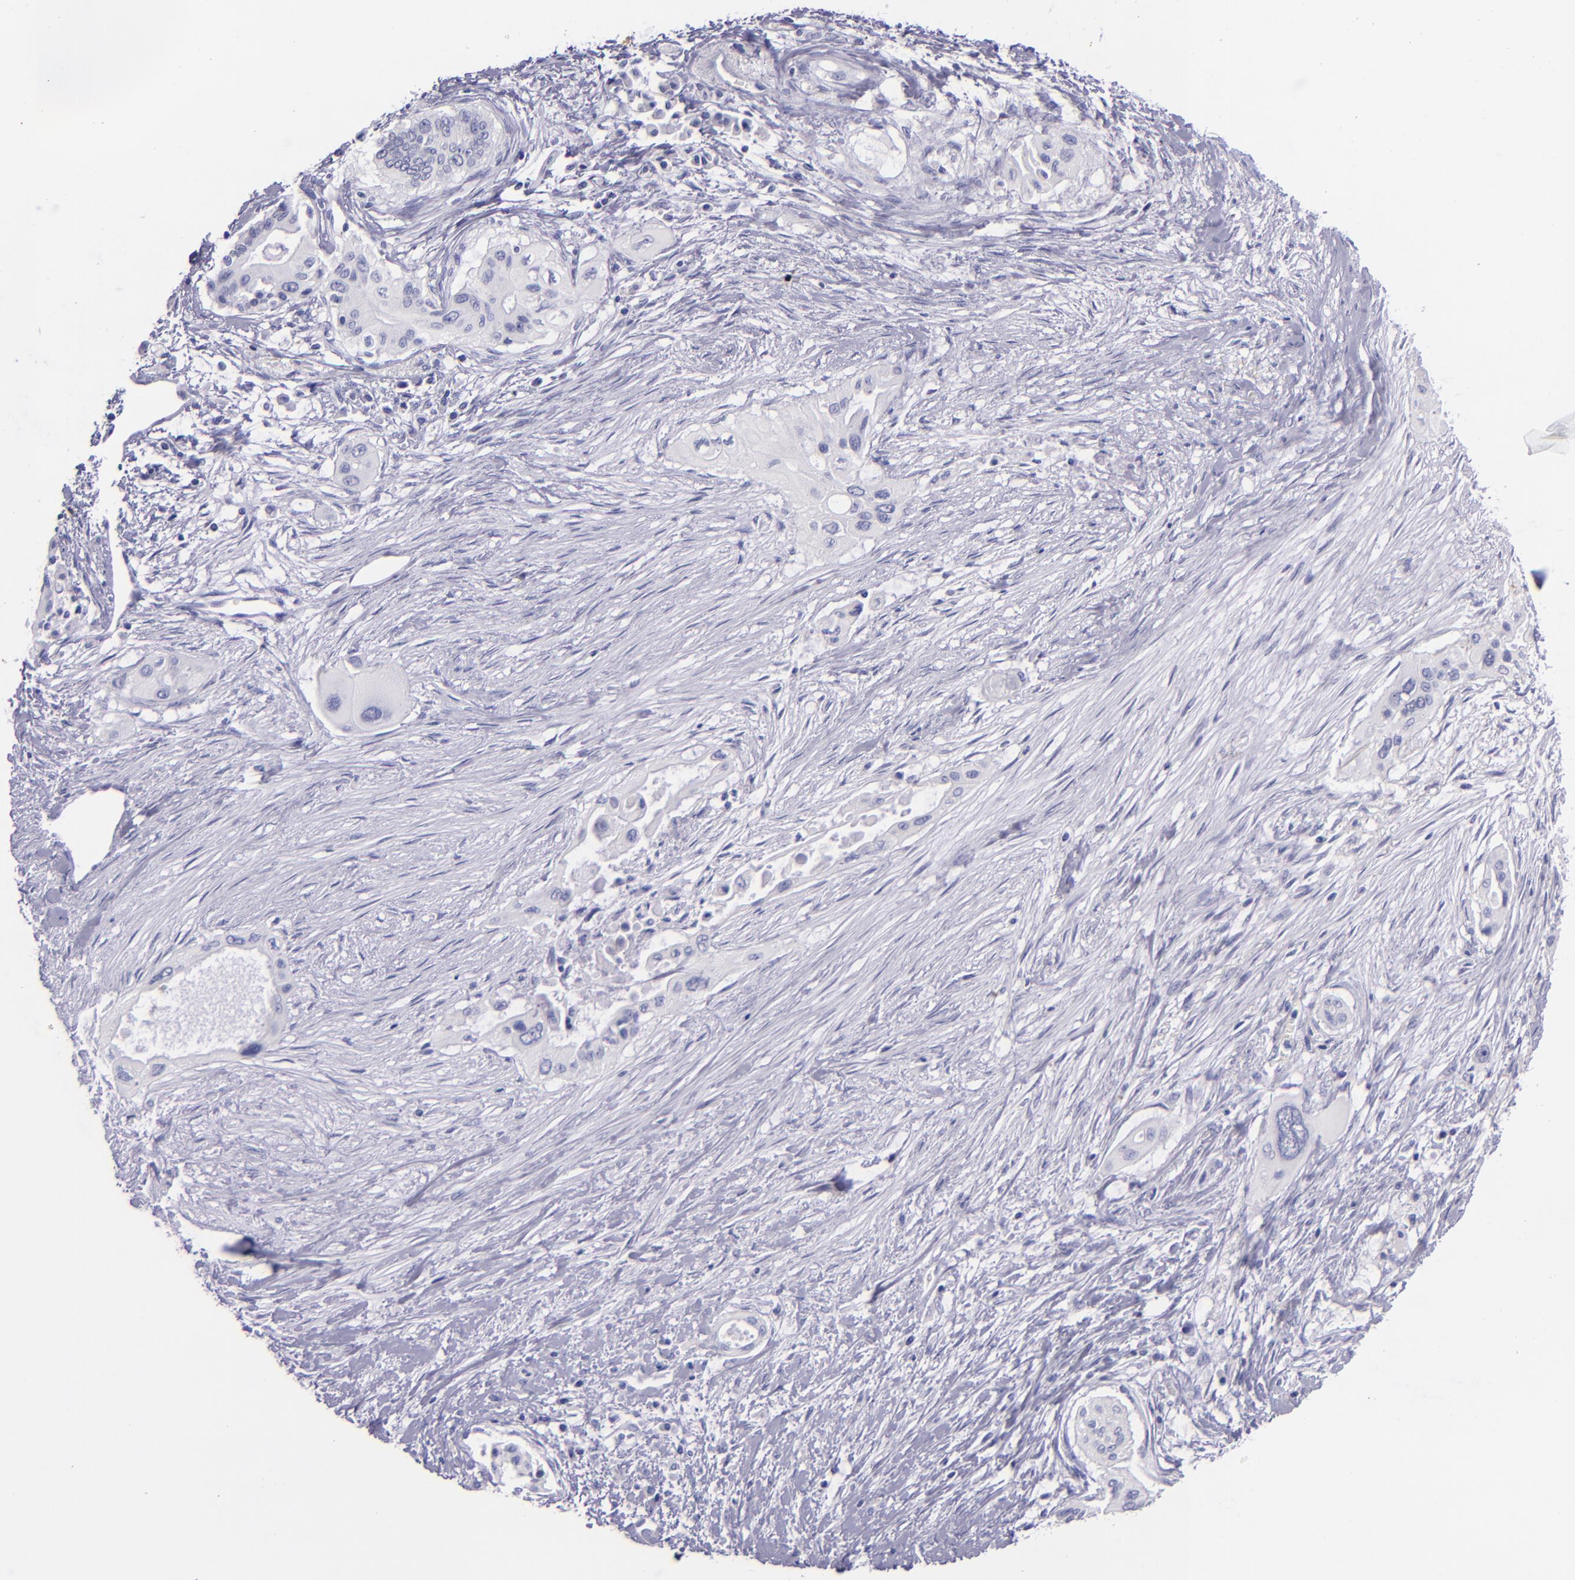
{"staining": {"intensity": "negative", "quantity": "none", "location": "none"}, "tissue": "pancreatic cancer", "cell_type": "Tumor cells", "image_type": "cancer", "snomed": [{"axis": "morphology", "description": "Adenocarcinoma, NOS"}, {"axis": "topography", "description": "Pancreas"}], "caption": "Immunohistochemical staining of pancreatic cancer (adenocarcinoma) exhibits no significant positivity in tumor cells. (Brightfield microscopy of DAB IHC at high magnification).", "gene": "TNNT3", "patient": {"sex": "male", "age": 77}}